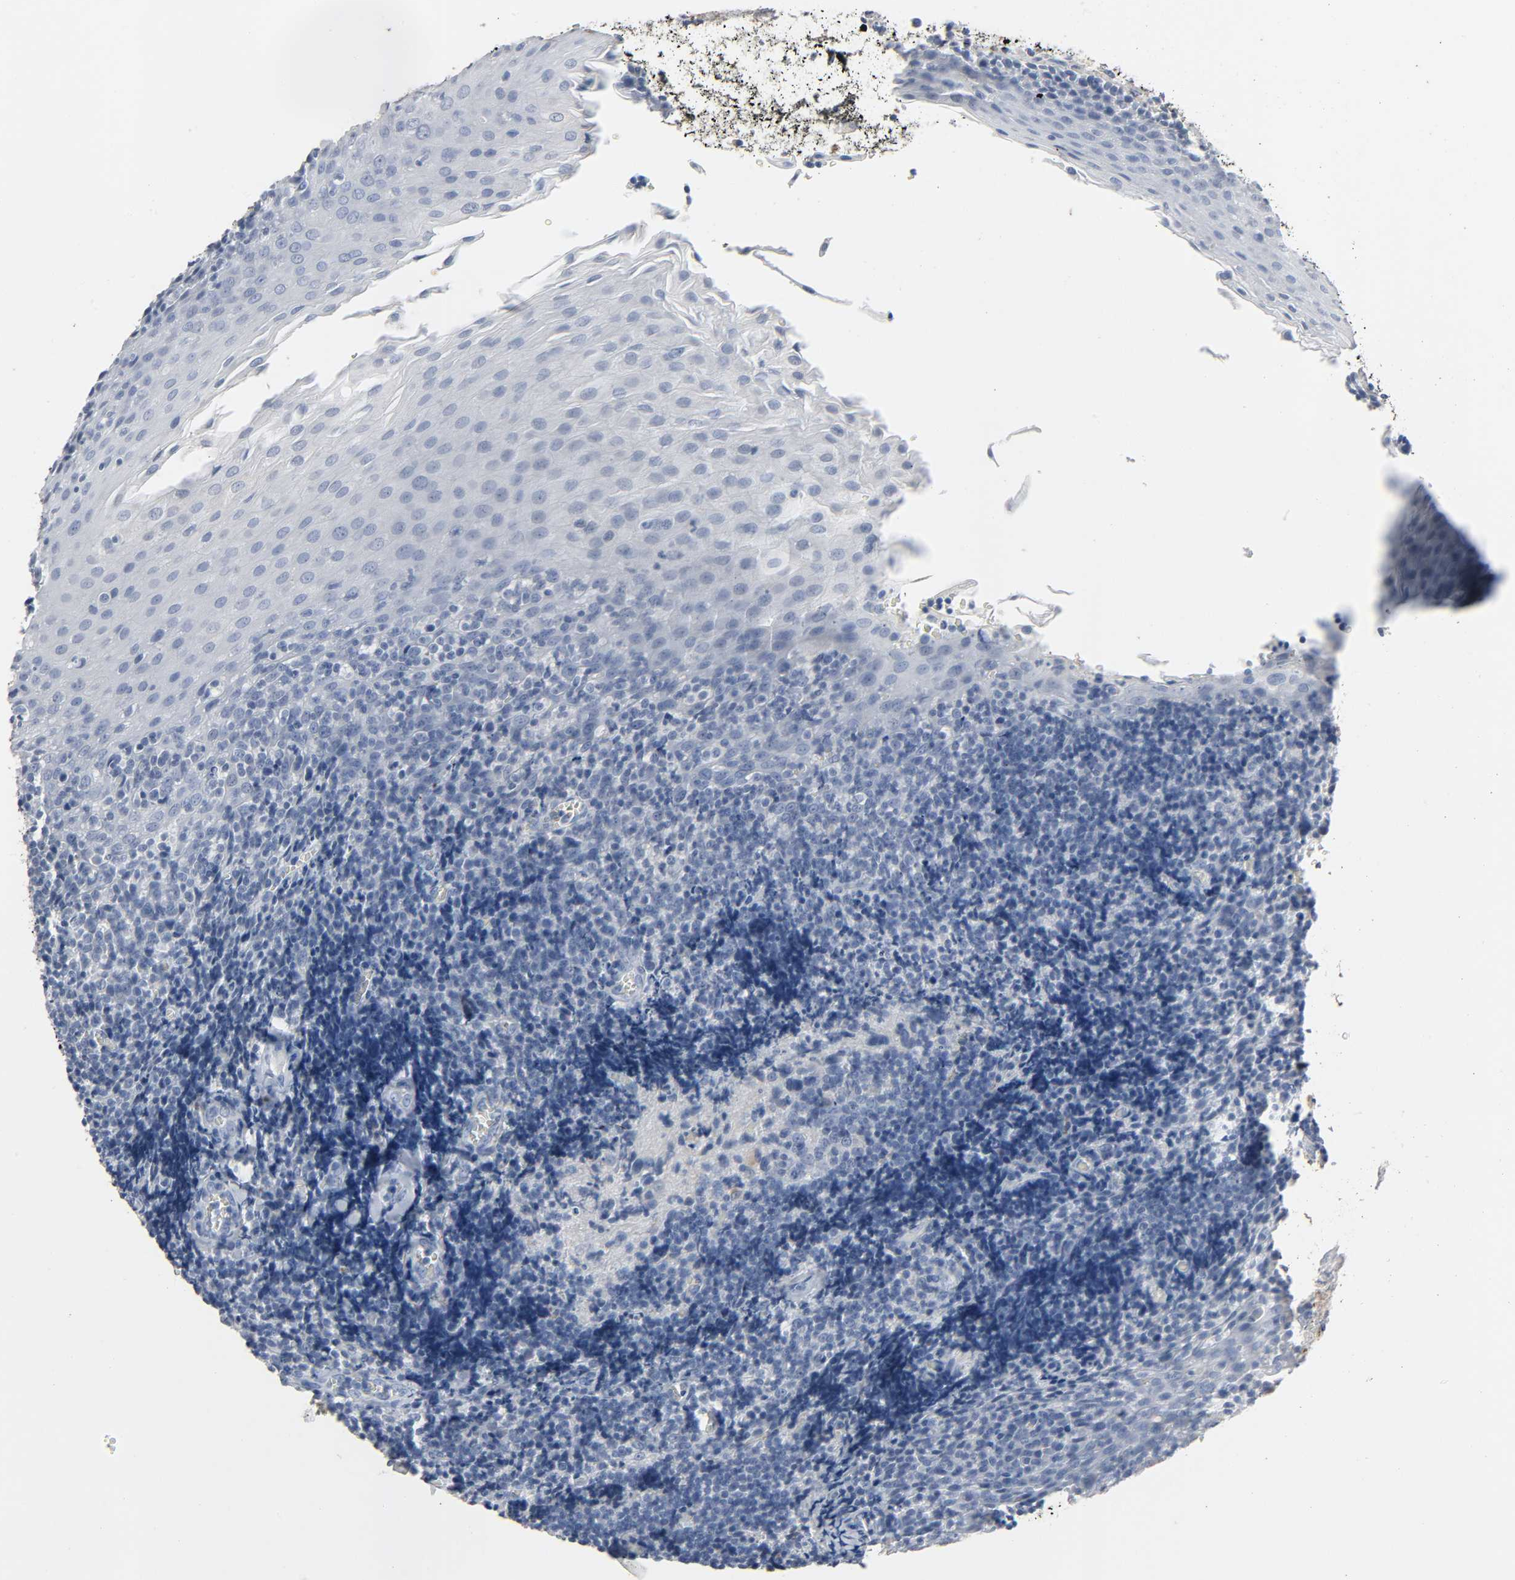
{"staining": {"intensity": "negative", "quantity": "none", "location": "none"}, "tissue": "oral mucosa", "cell_type": "Squamous epithelial cells", "image_type": "normal", "snomed": [{"axis": "morphology", "description": "Normal tissue, NOS"}, {"axis": "topography", "description": "Oral tissue"}], "caption": "IHC of benign human oral mucosa demonstrates no expression in squamous epithelial cells. (DAB IHC with hematoxylin counter stain).", "gene": "FBLN5", "patient": {"sex": "male", "age": 20}}